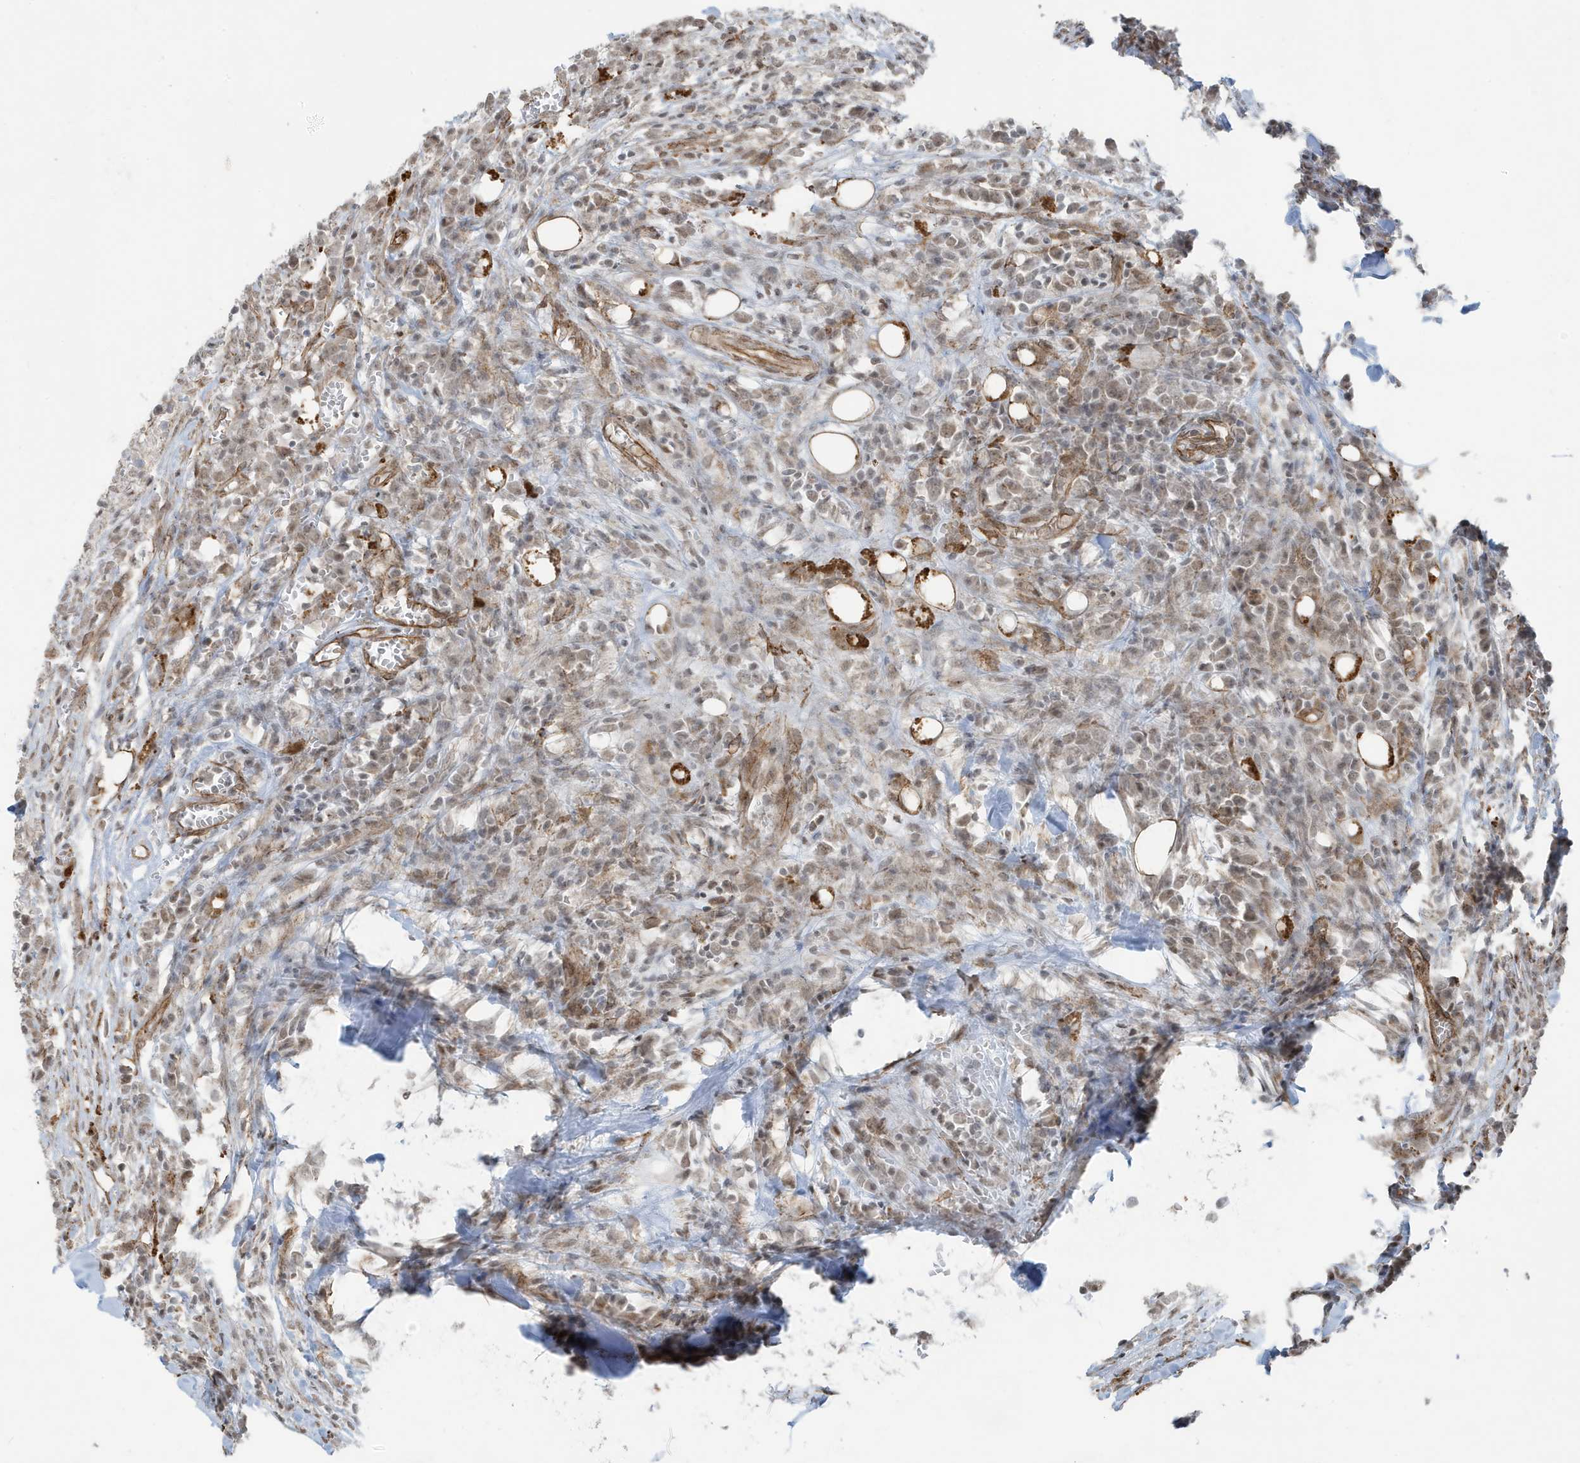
{"staining": {"intensity": "negative", "quantity": "none", "location": "none"}, "tissue": "head and neck cancer", "cell_type": "Tumor cells", "image_type": "cancer", "snomed": [{"axis": "morphology", "description": "Squamous cell carcinoma, NOS"}, {"axis": "topography", "description": "Head-Neck"}], "caption": "An immunohistochemistry (IHC) image of head and neck cancer (squamous cell carcinoma) is shown. There is no staining in tumor cells of head and neck cancer (squamous cell carcinoma).", "gene": "CHCHD4", "patient": {"sex": "male", "age": 66}}